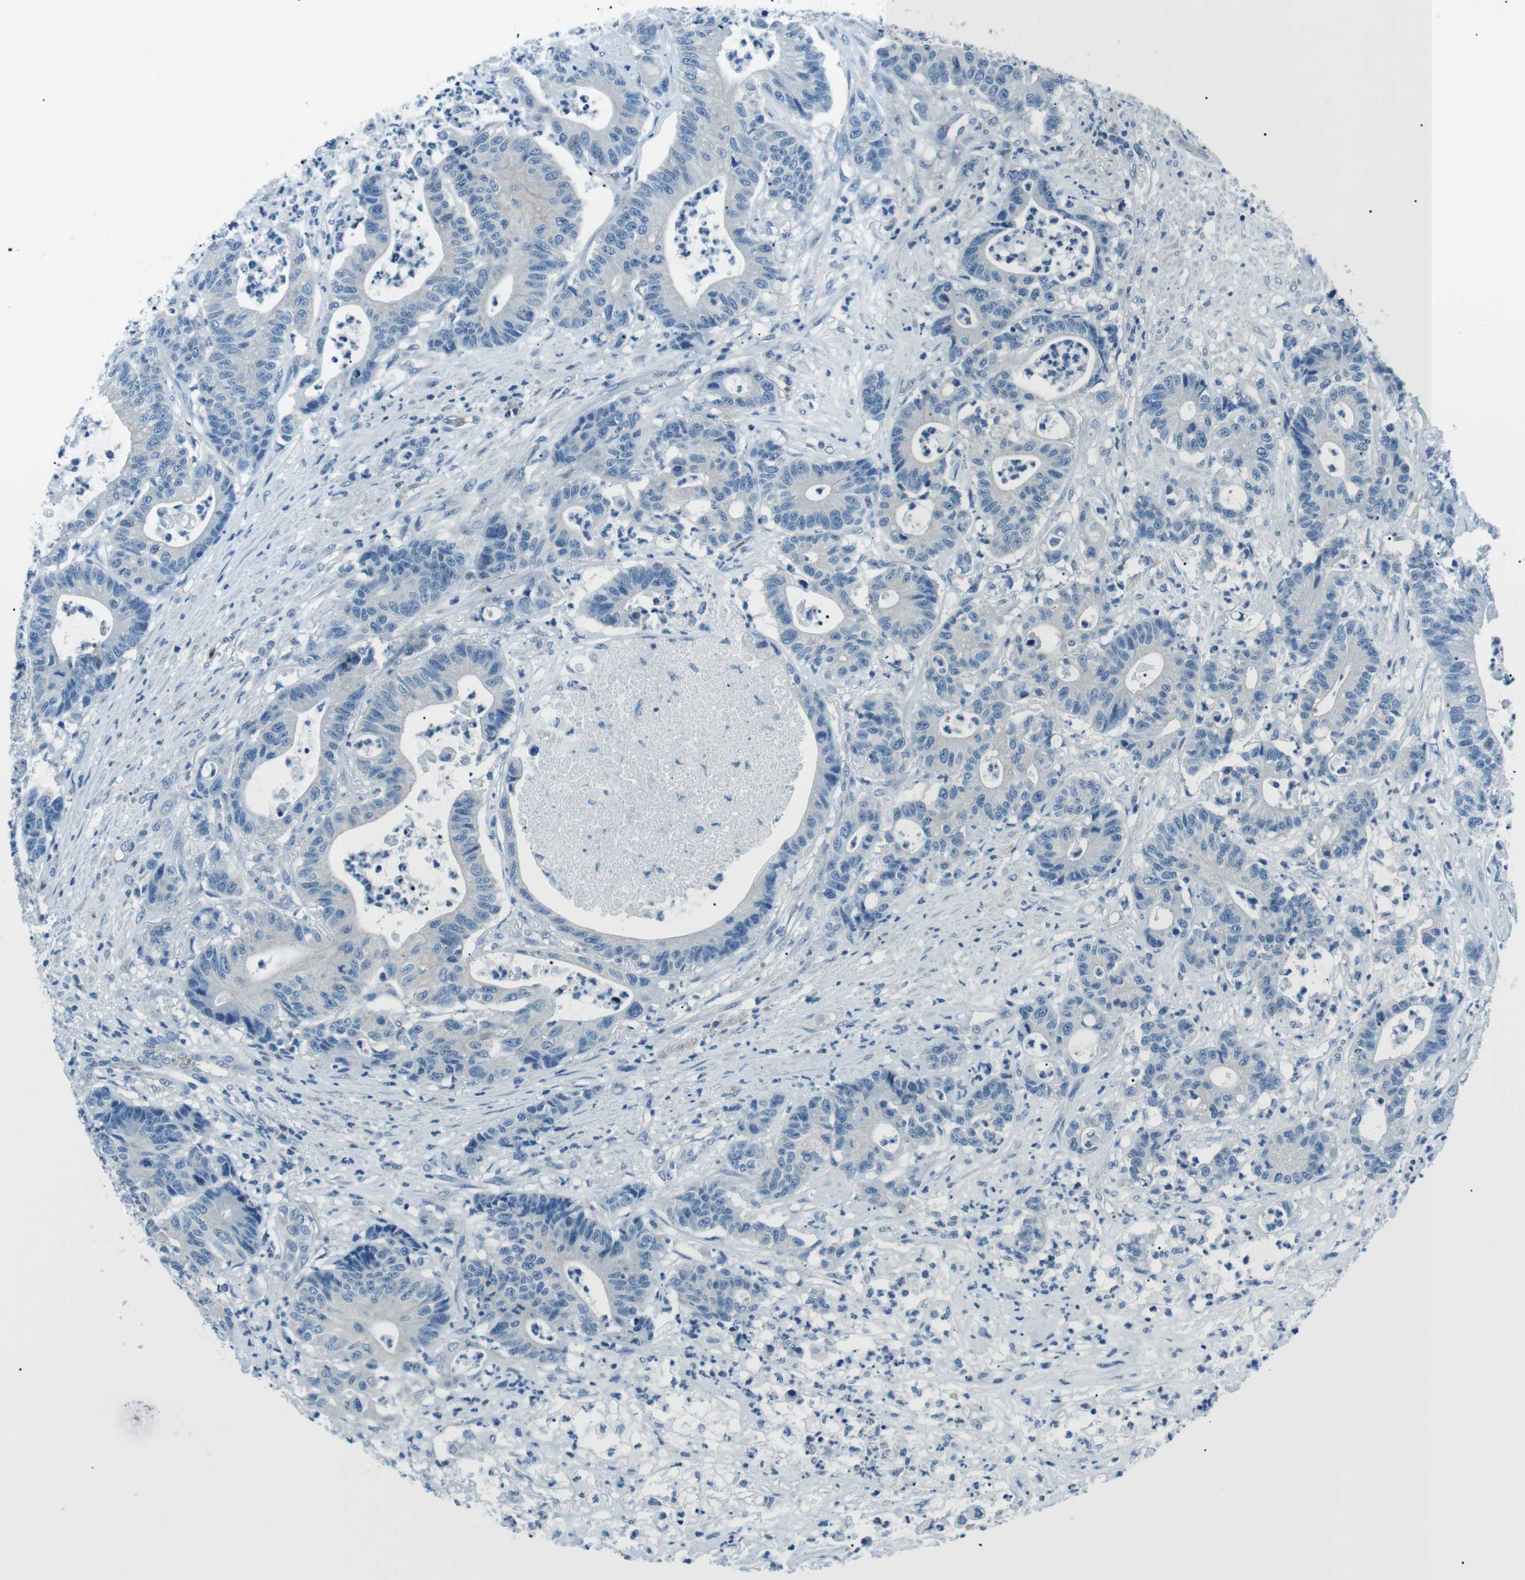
{"staining": {"intensity": "negative", "quantity": "none", "location": "none"}, "tissue": "colorectal cancer", "cell_type": "Tumor cells", "image_type": "cancer", "snomed": [{"axis": "morphology", "description": "Adenocarcinoma, NOS"}, {"axis": "topography", "description": "Colon"}], "caption": "DAB (3,3'-diaminobenzidine) immunohistochemical staining of adenocarcinoma (colorectal) demonstrates no significant staining in tumor cells.", "gene": "ST6GAL1", "patient": {"sex": "female", "age": 84}}